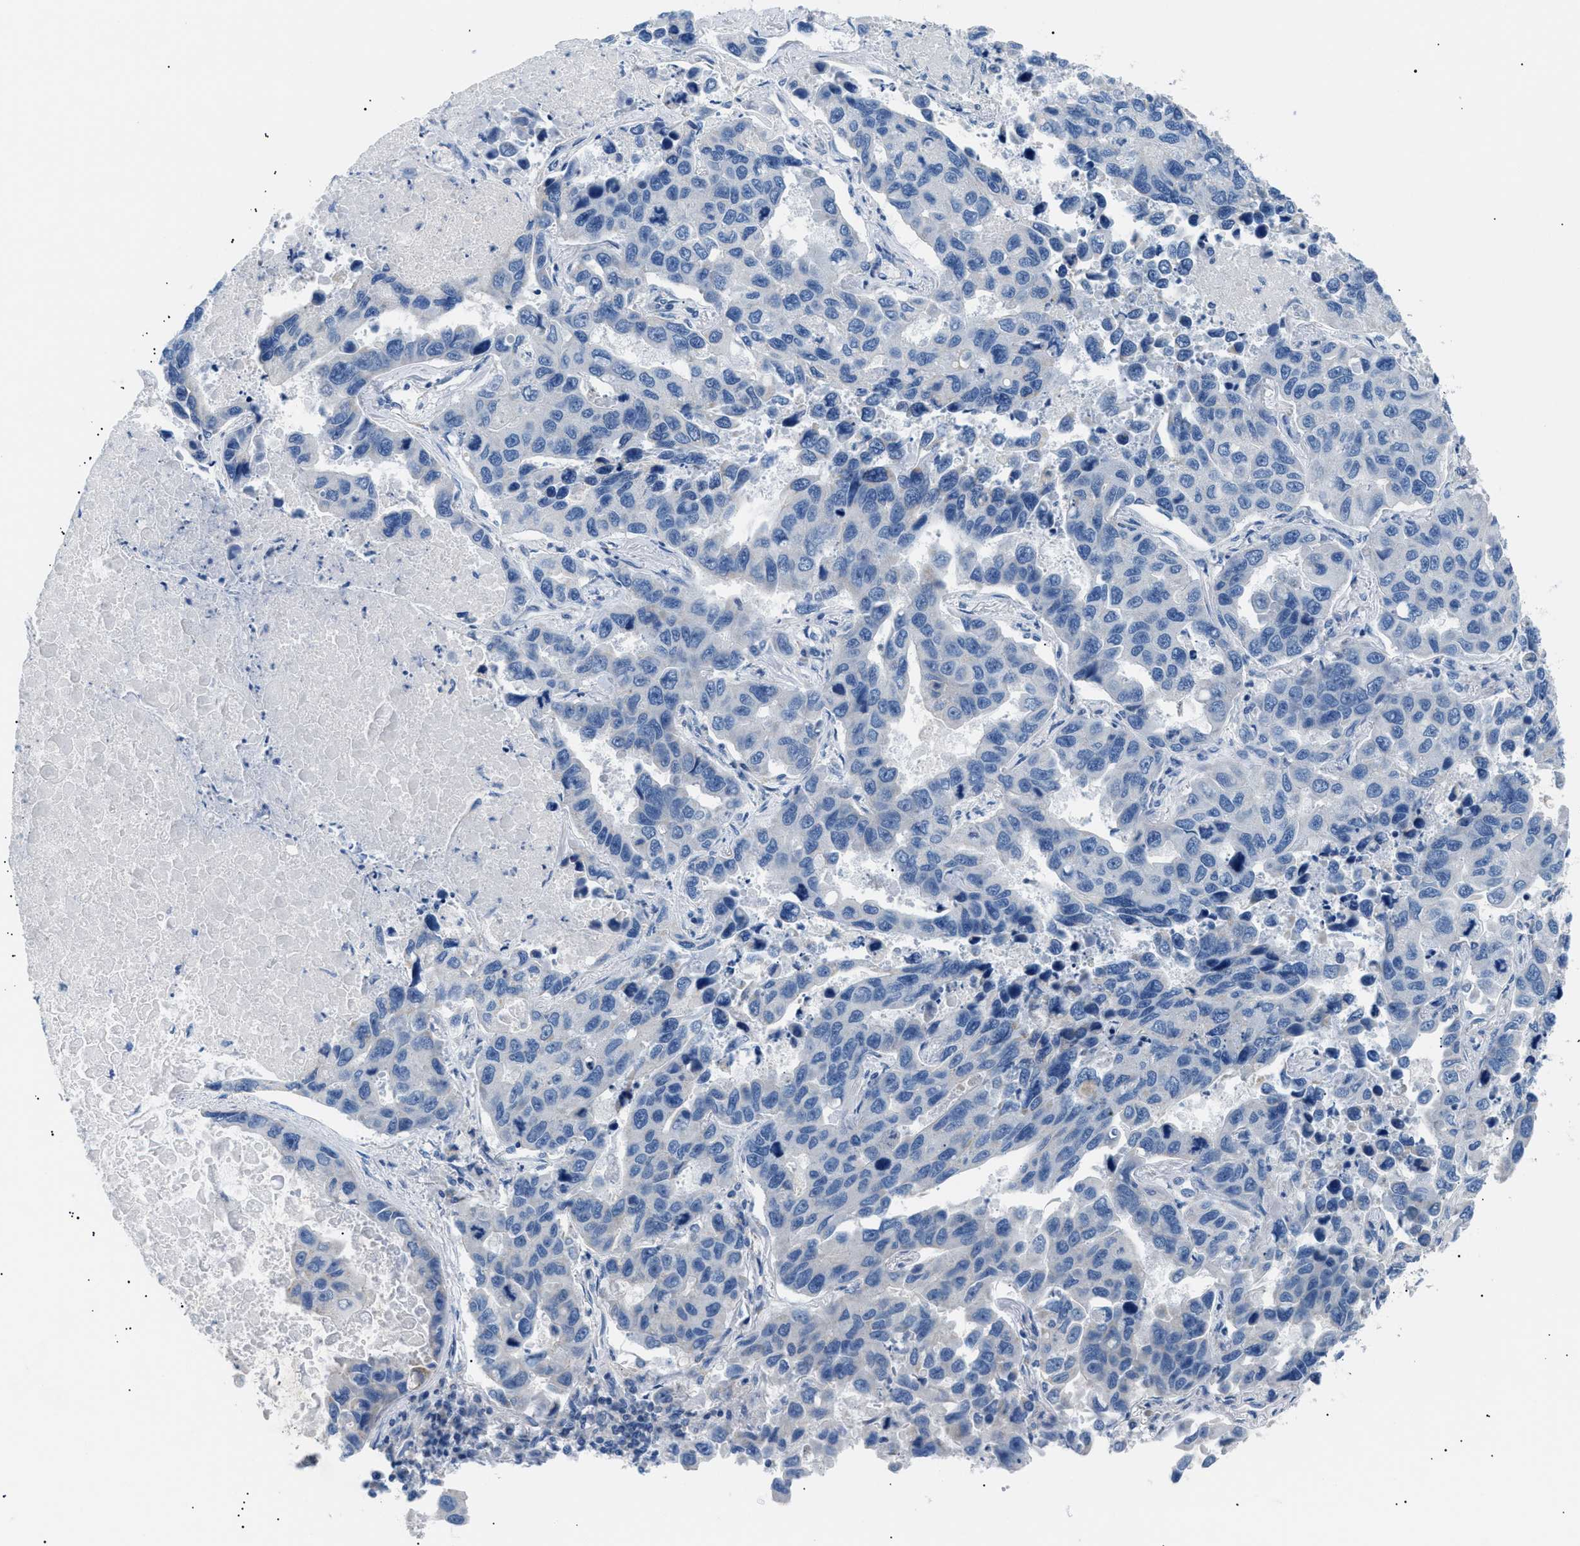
{"staining": {"intensity": "negative", "quantity": "none", "location": "none"}, "tissue": "lung cancer", "cell_type": "Tumor cells", "image_type": "cancer", "snomed": [{"axis": "morphology", "description": "Adenocarcinoma, NOS"}, {"axis": "topography", "description": "Lung"}], "caption": "This is a photomicrograph of immunohistochemistry staining of lung cancer (adenocarcinoma), which shows no positivity in tumor cells.", "gene": "ILDR1", "patient": {"sex": "male", "age": 64}}